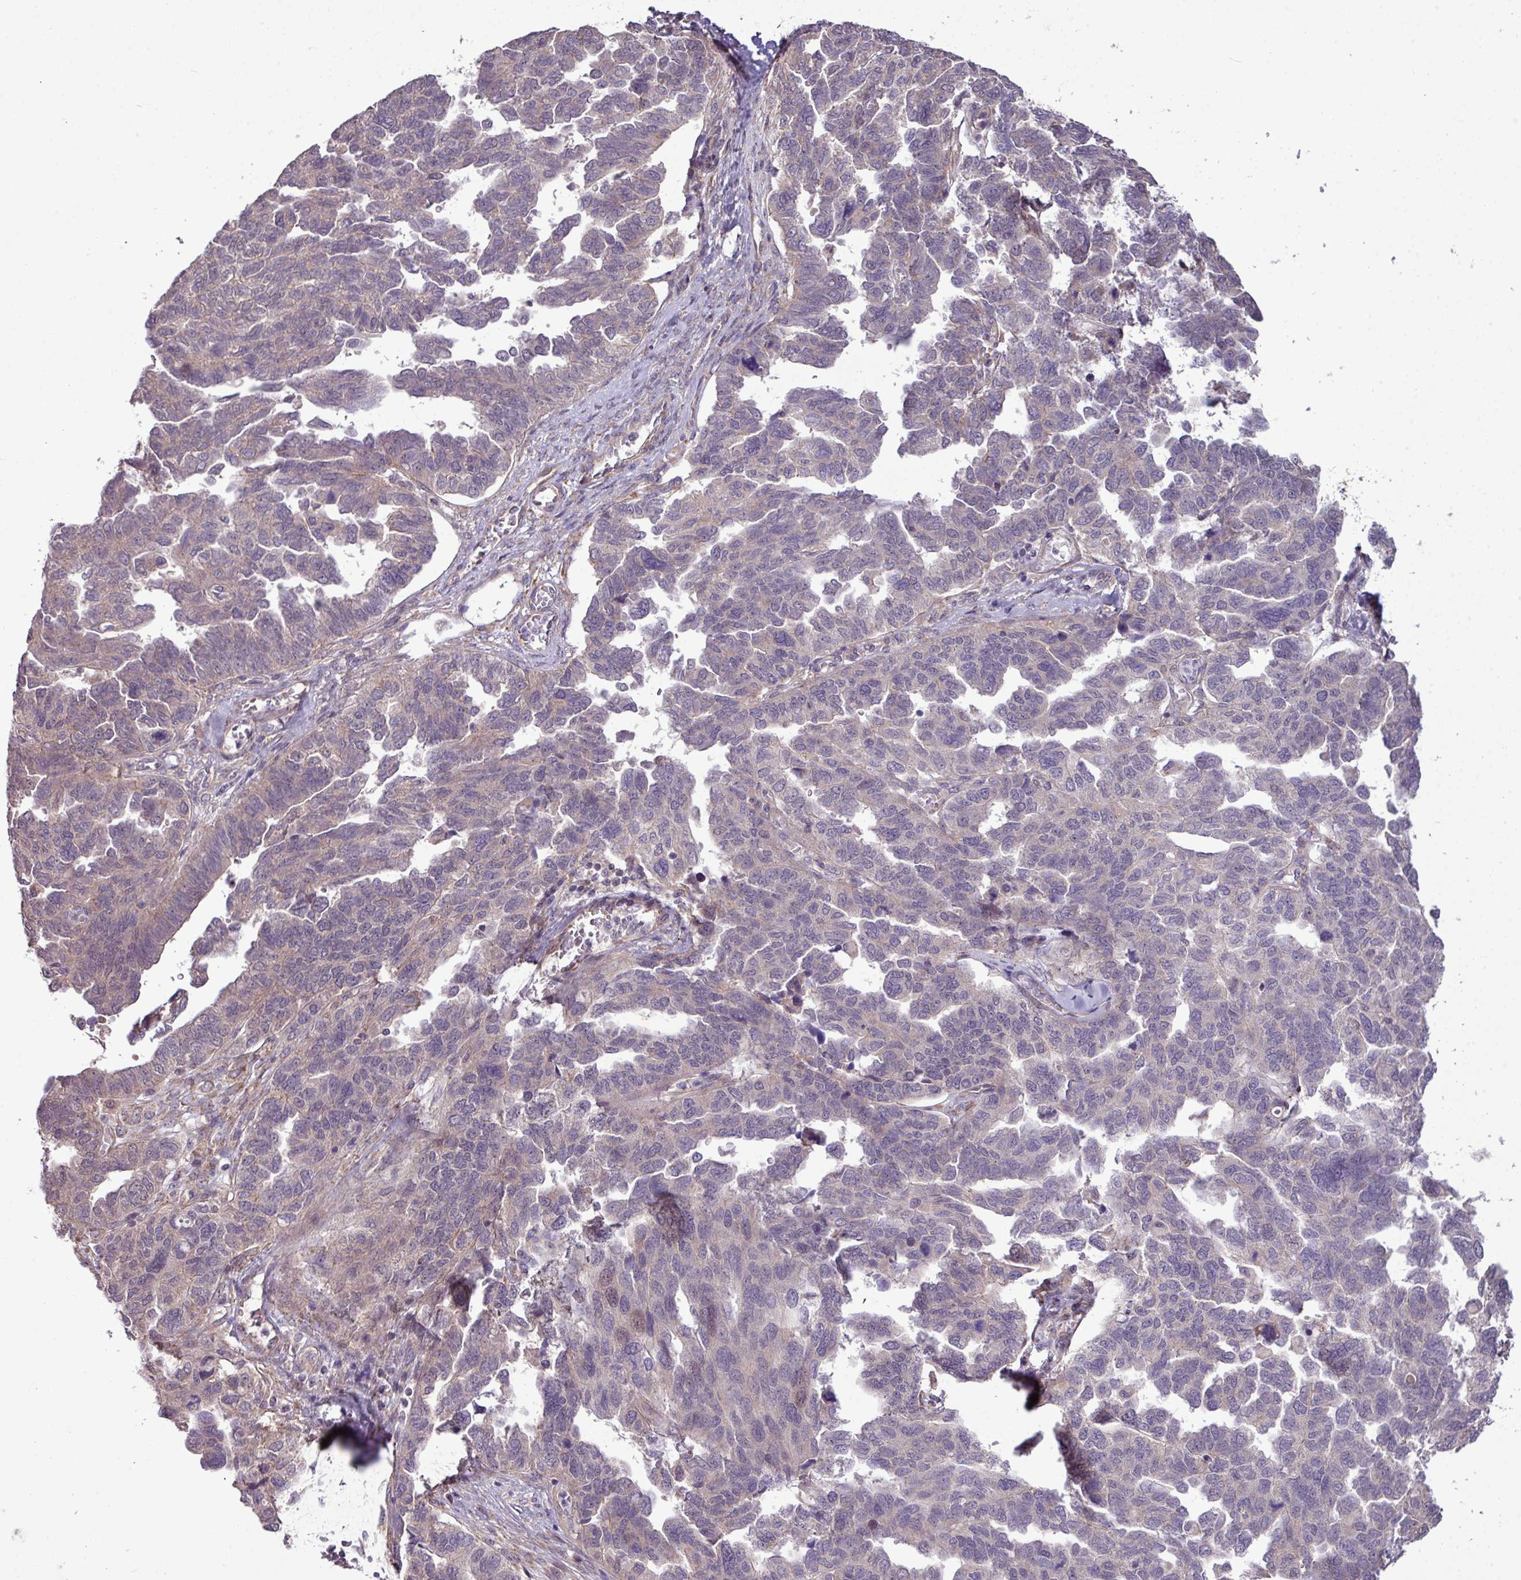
{"staining": {"intensity": "negative", "quantity": "none", "location": "none"}, "tissue": "ovarian cancer", "cell_type": "Tumor cells", "image_type": "cancer", "snomed": [{"axis": "morphology", "description": "Cystadenocarcinoma, serous, NOS"}, {"axis": "topography", "description": "Ovary"}], "caption": "The immunohistochemistry micrograph has no significant expression in tumor cells of ovarian serous cystadenocarcinoma tissue.", "gene": "XIAP", "patient": {"sex": "female", "age": 64}}